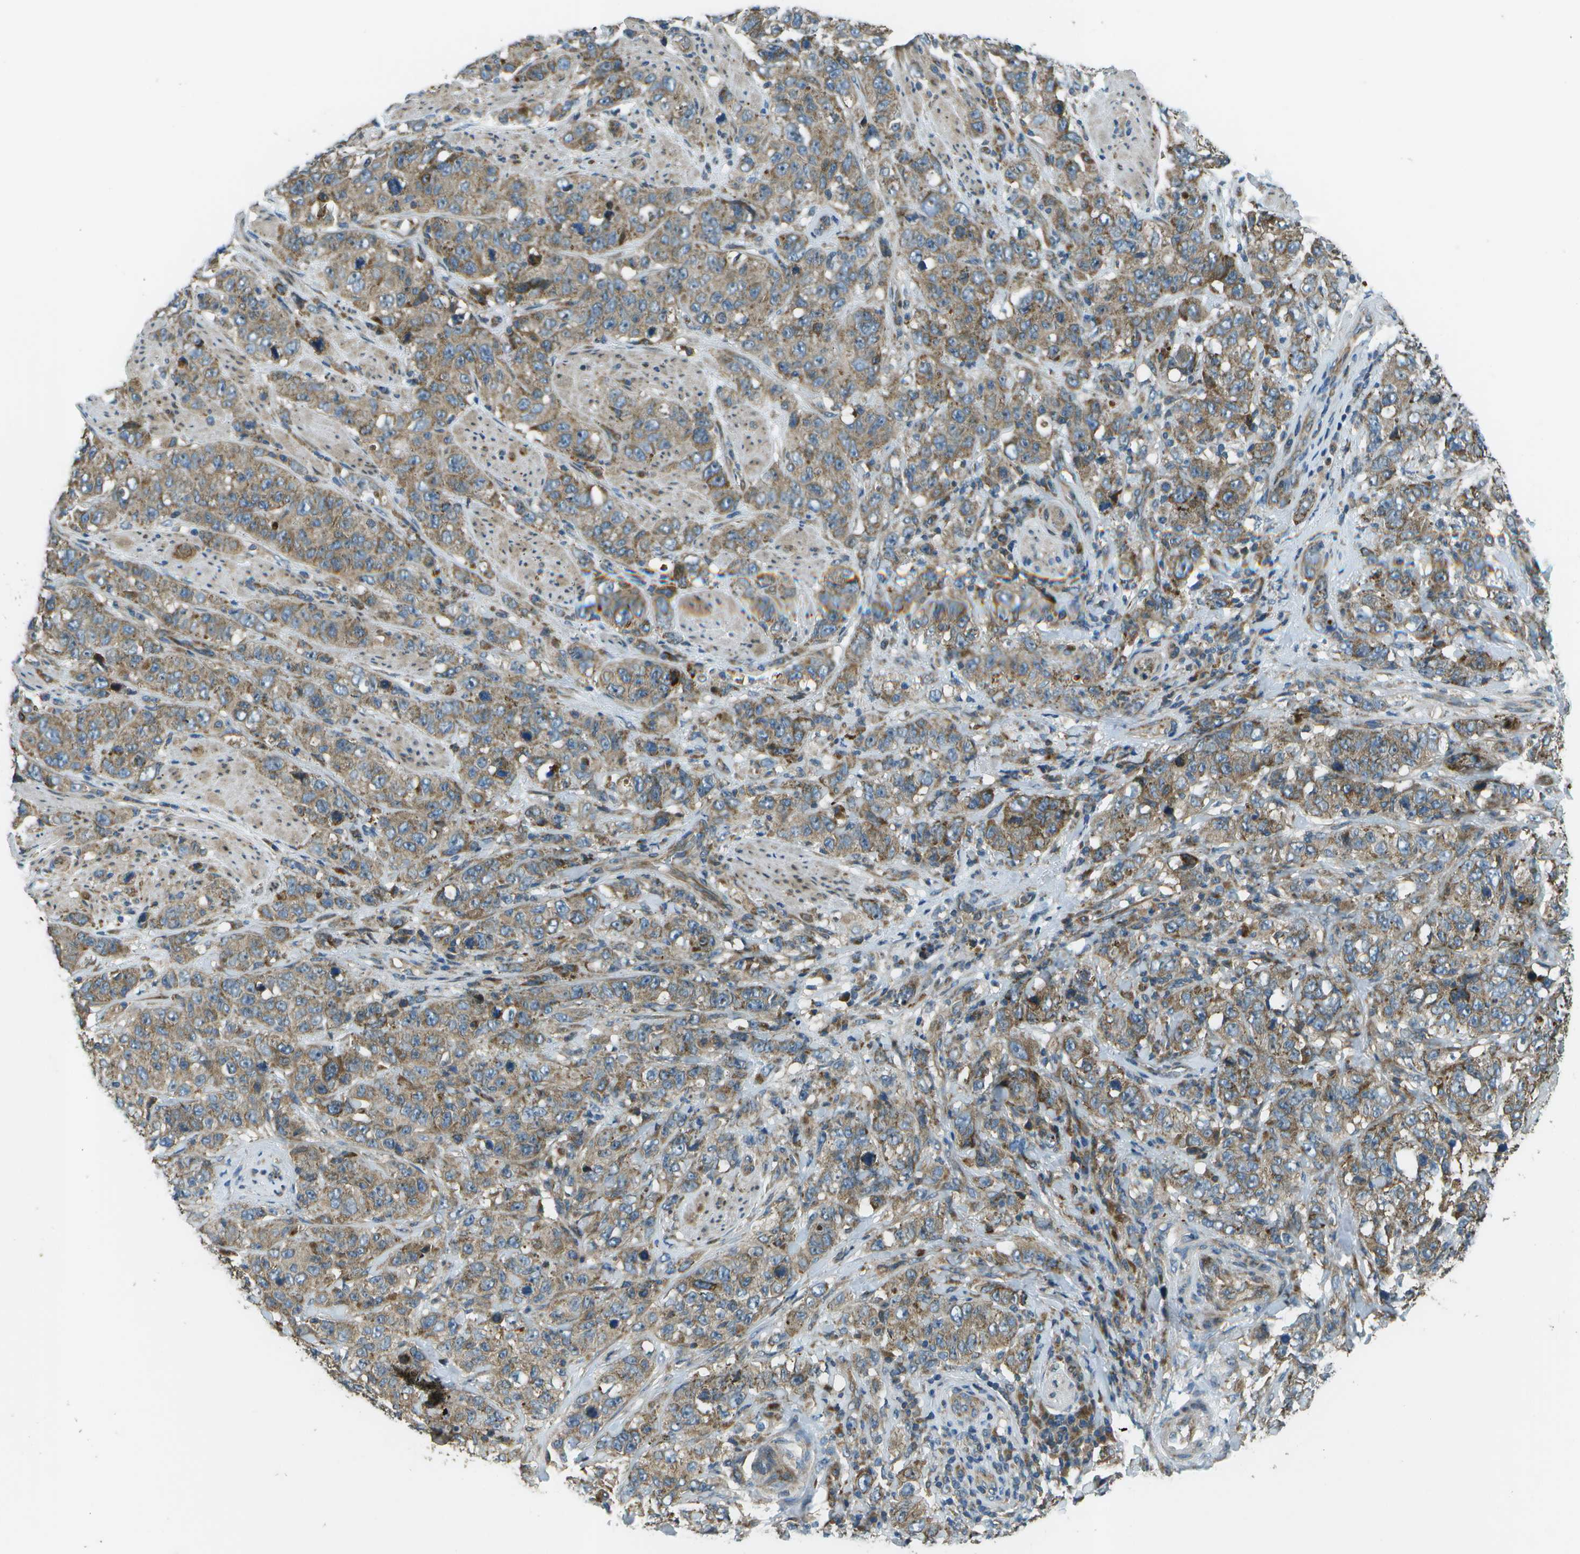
{"staining": {"intensity": "moderate", "quantity": ">75%", "location": "cytoplasmic/membranous"}, "tissue": "stomach cancer", "cell_type": "Tumor cells", "image_type": "cancer", "snomed": [{"axis": "morphology", "description": "Adenocarcinoma, NOS"}, {"axis": "topography", "description": "Stomach"}], "caption": "Protein analysis of stomach adenocarcinoma tissue demonstrates moderate cytoplasmic/membranous staining in about >75% of tumor cells.", "gene": "PXYLP1", "patient": {"sex": "male", "age": 48}}